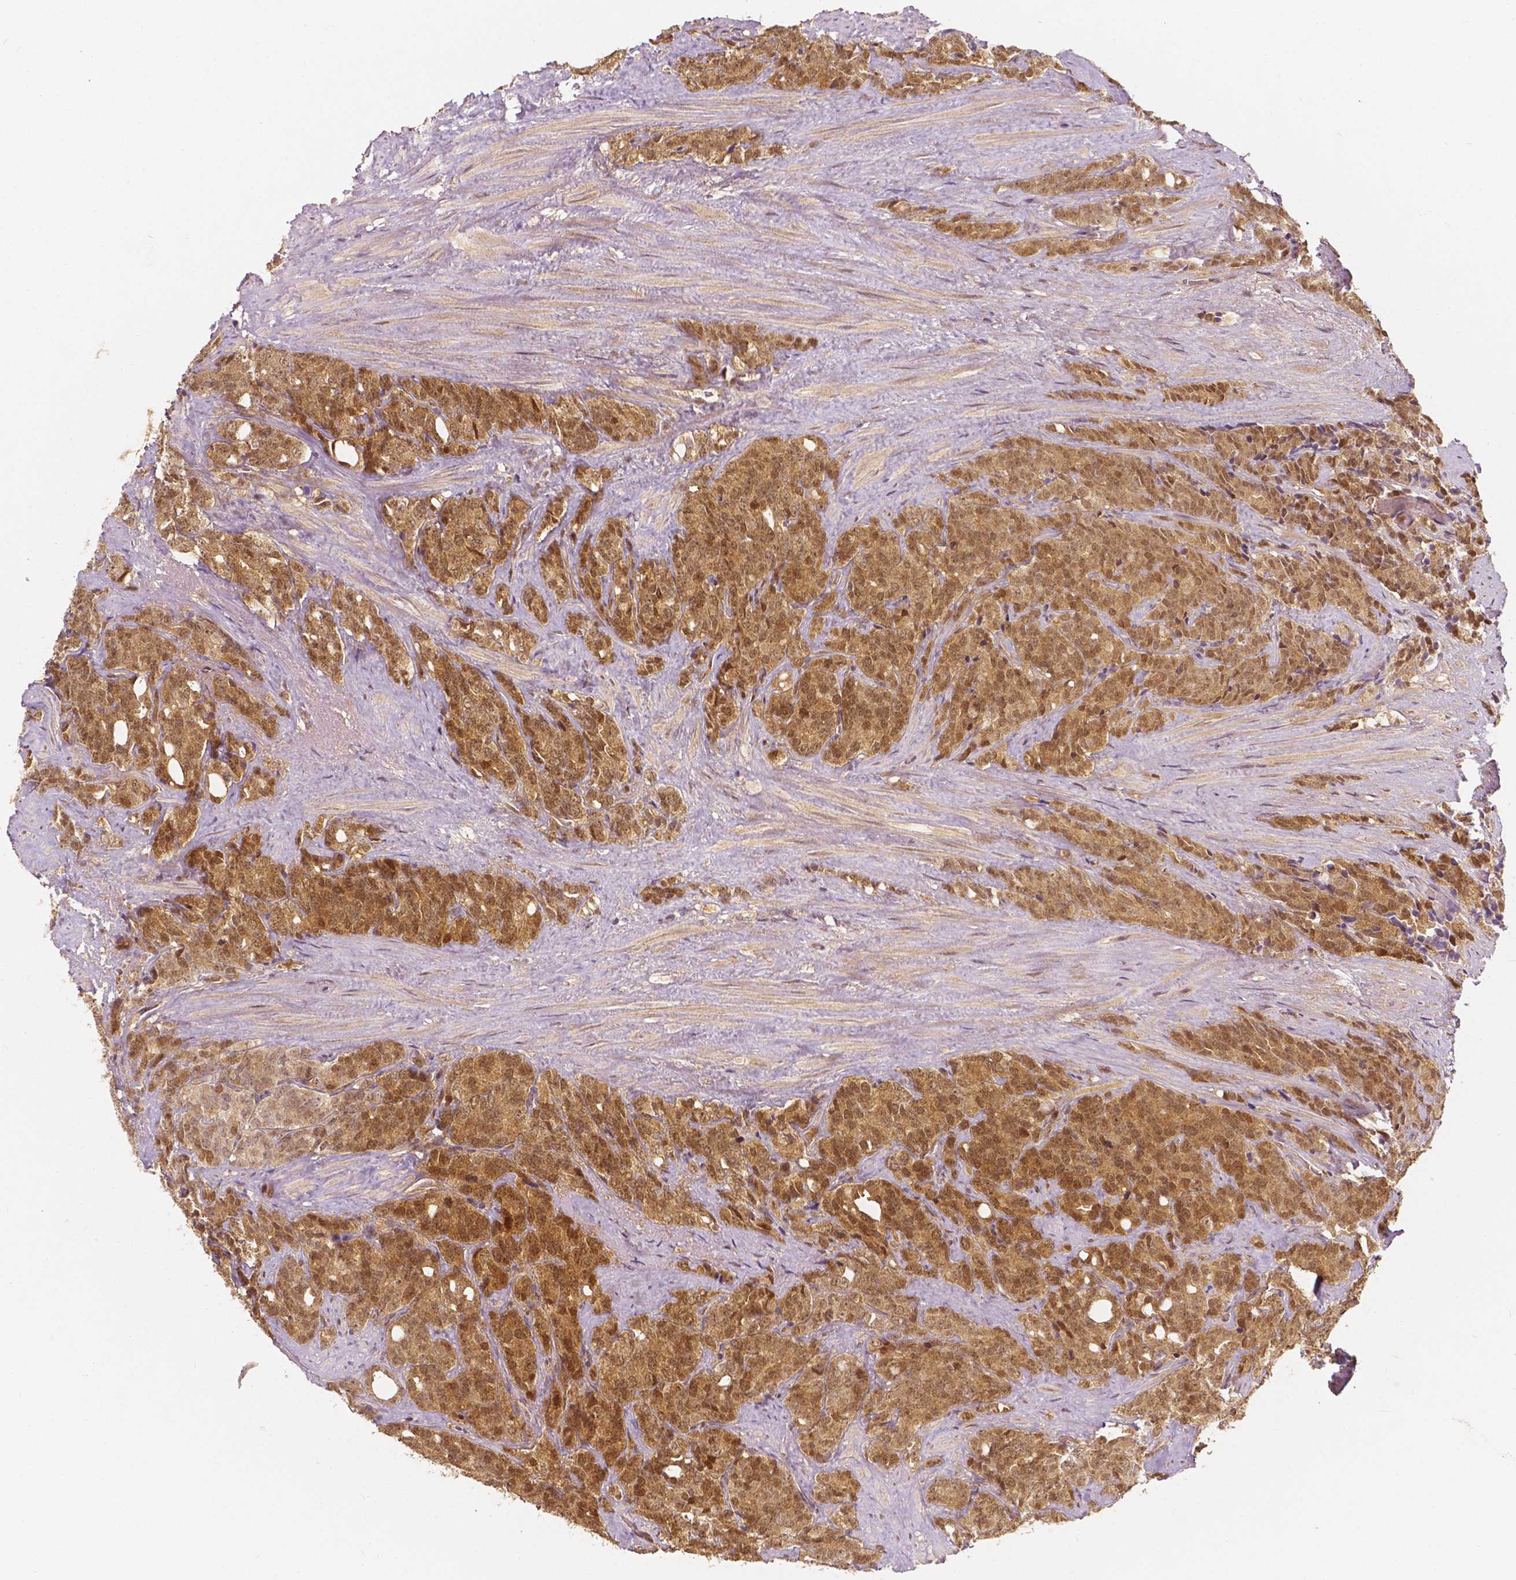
{"staining": {"intensity": "moderate", "quantity": ">75%", "location": "cytoplasmic/membranous,nuclear"}, "tissue": "prostate cancer", "cell_type": "Tumor cells", "image_type": "cancer", "snomed": [{"axis": "morphology", "description": "Adenocarcinoma, High grade"}, {"axis": "topography", "description": "Prostate"}], "caption": "Moderate cytoplasmic/membranous and nuclear expression is identified in about >75% of tumor cells in prostate cancer.", "gene": "NAPRT", "patient": {"sex": "male", "age": 84}}